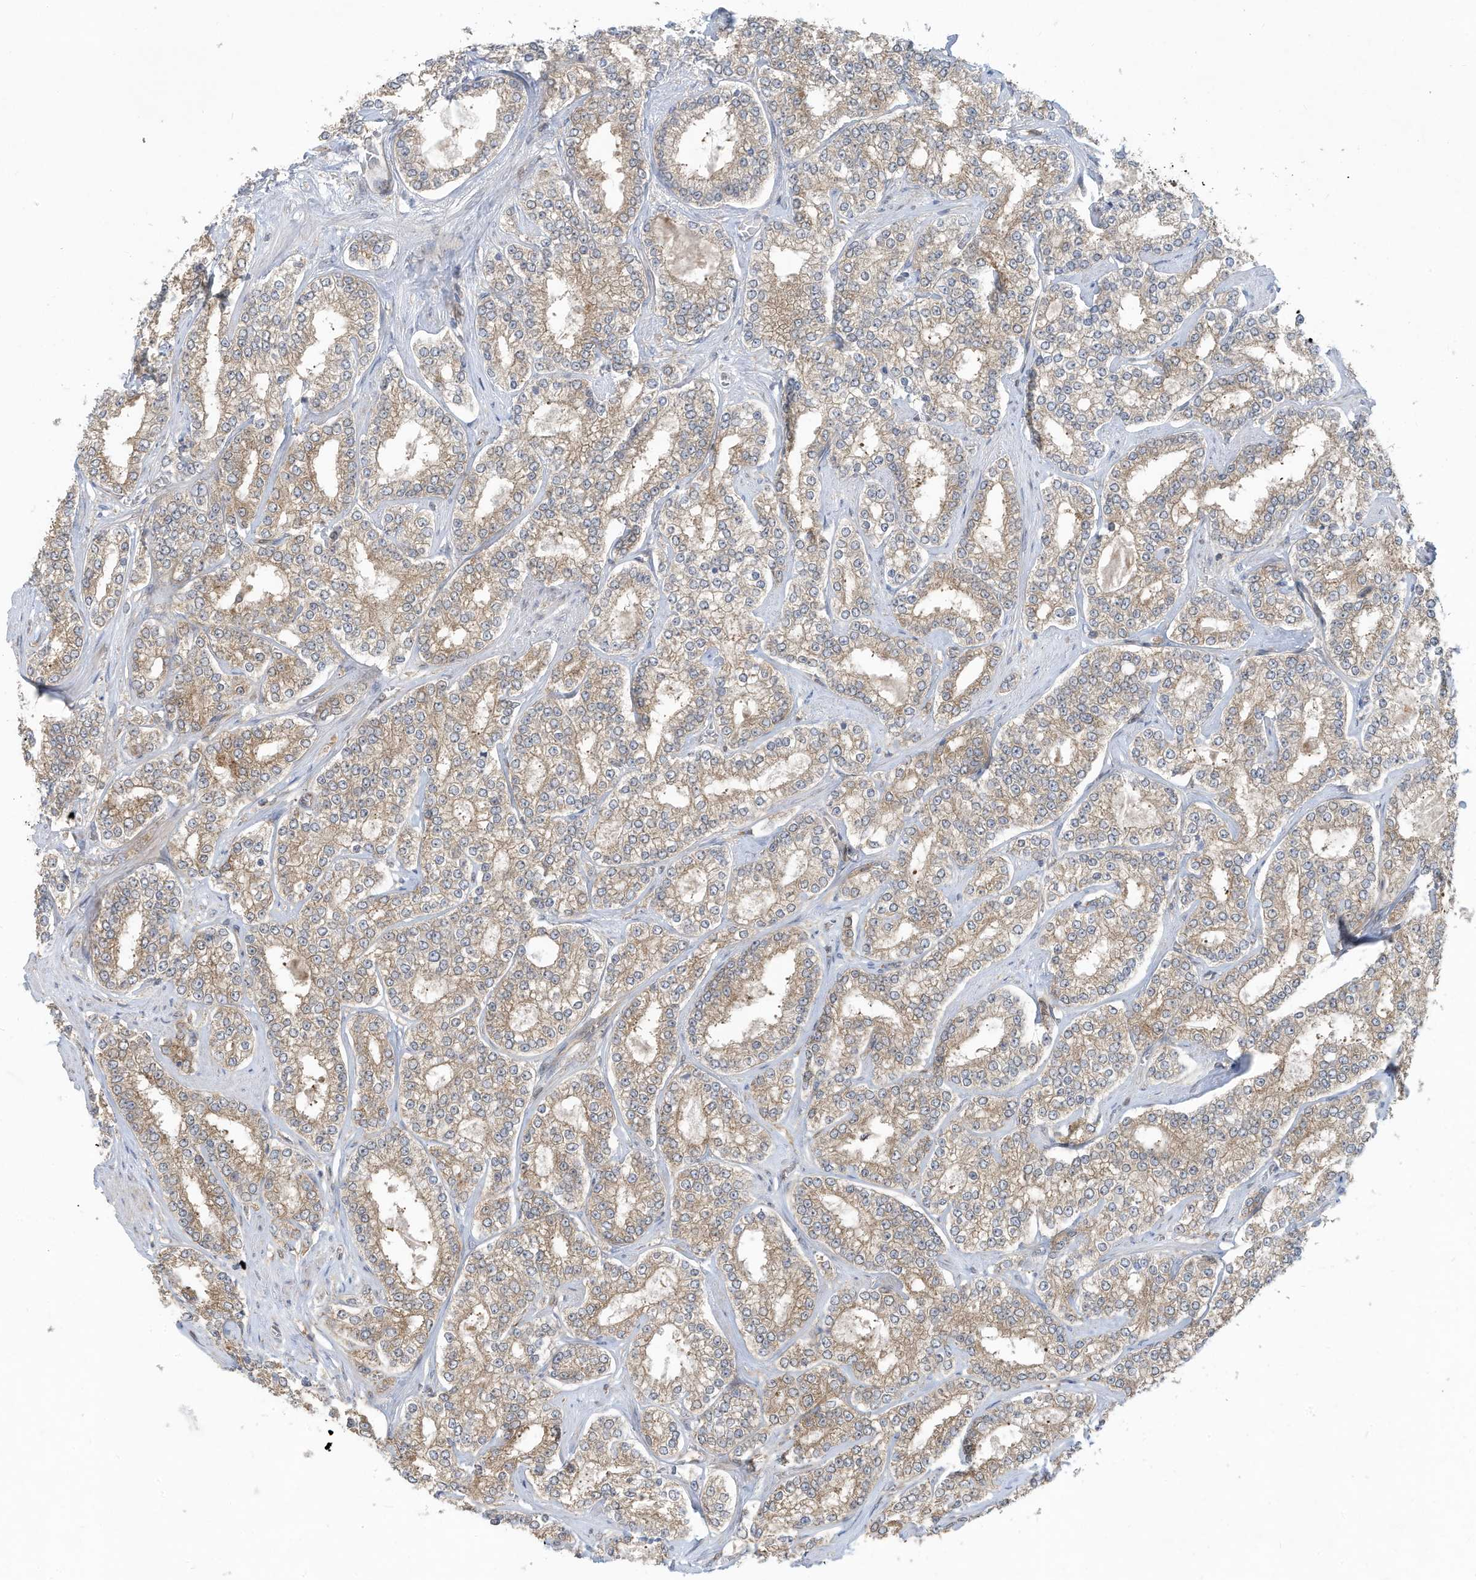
{"staining": {"intensity": "weak", "quantity": ">75%", "location": "cytoplasmic/membranous"}, "tissue": "prostate cancer", "cell_type": "Tumor cells", "image_type": "cancer", "snomed": [{"axis": "morphology", "description": "Normal tissue, NOS"}, {"axis": "morphology", "description": "Adenocarcinoma, High grade"}, {"axis": "topography", "description": "Prostate"}], "caption": "Protein expression by immunohistochemistry (IHC) demonstrates weak cytoplasmic/membranous positivity in approximately >75% of tumor cells in prostate cancer.", "gene": "USE1", "patient": {"sex": "male", "age": 83}}